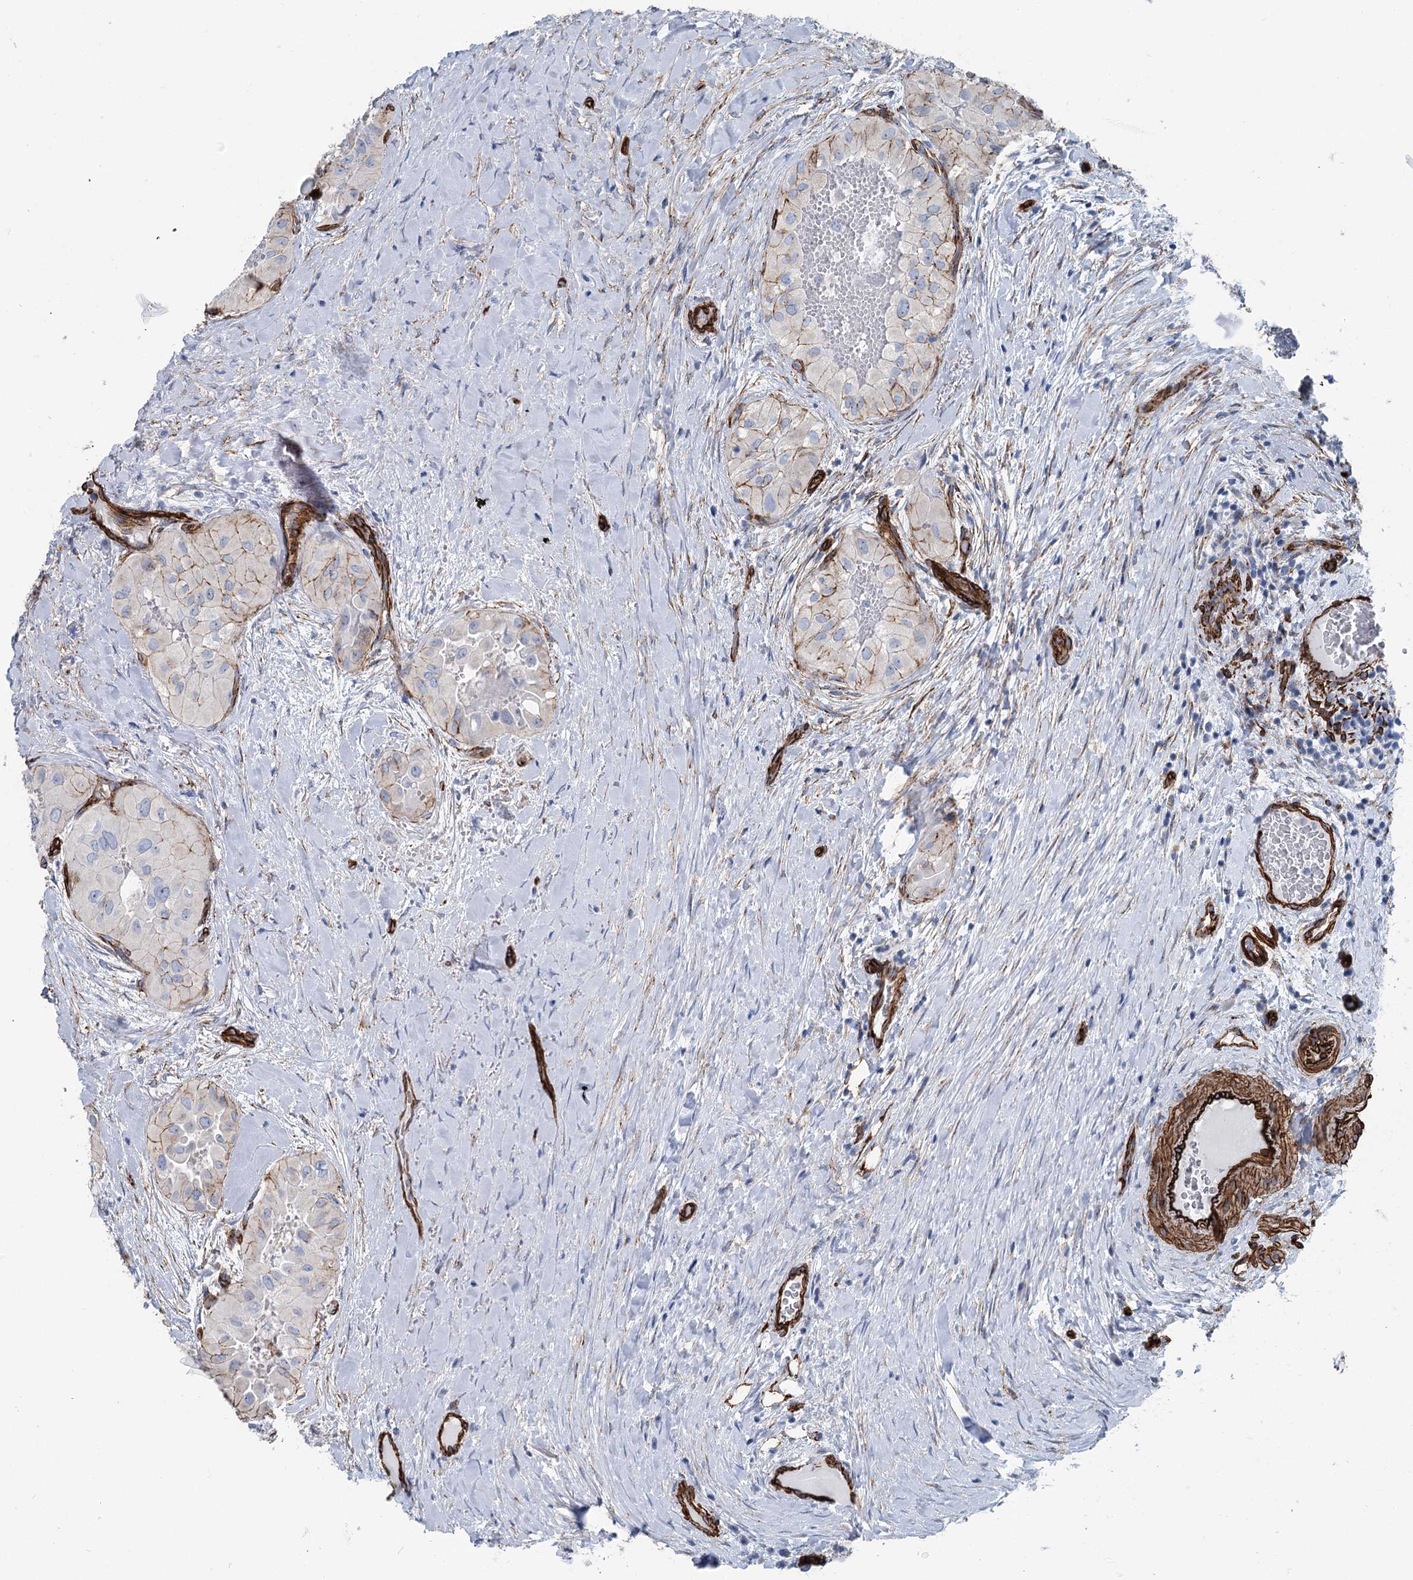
{"staining": {"intensity": "moderate", "quantity": "<25%", "location": "cytoplasmic/membranous"}, "tissue": "thyroid cancer", "cell_type": "Tumor cells", "image_type": "cancer", "snomed": [{"axis": "morphology", "description": "Papillary adenocarcinoma, NOS"}, {"axis": "topography", "description": "Thyroid gland"}], "caption": "A brown stain labels moderate cytoplasmic/membranous staining of a protein in human papillary adenocarcinoma (thyroid) tumor cells. (DAB (3,3'-diaminobenzidine) = brown stain, brightfield microscopy at high magnification).", "gene": "IQSEC1", "patient": {"sex": "female", "age": 59}}